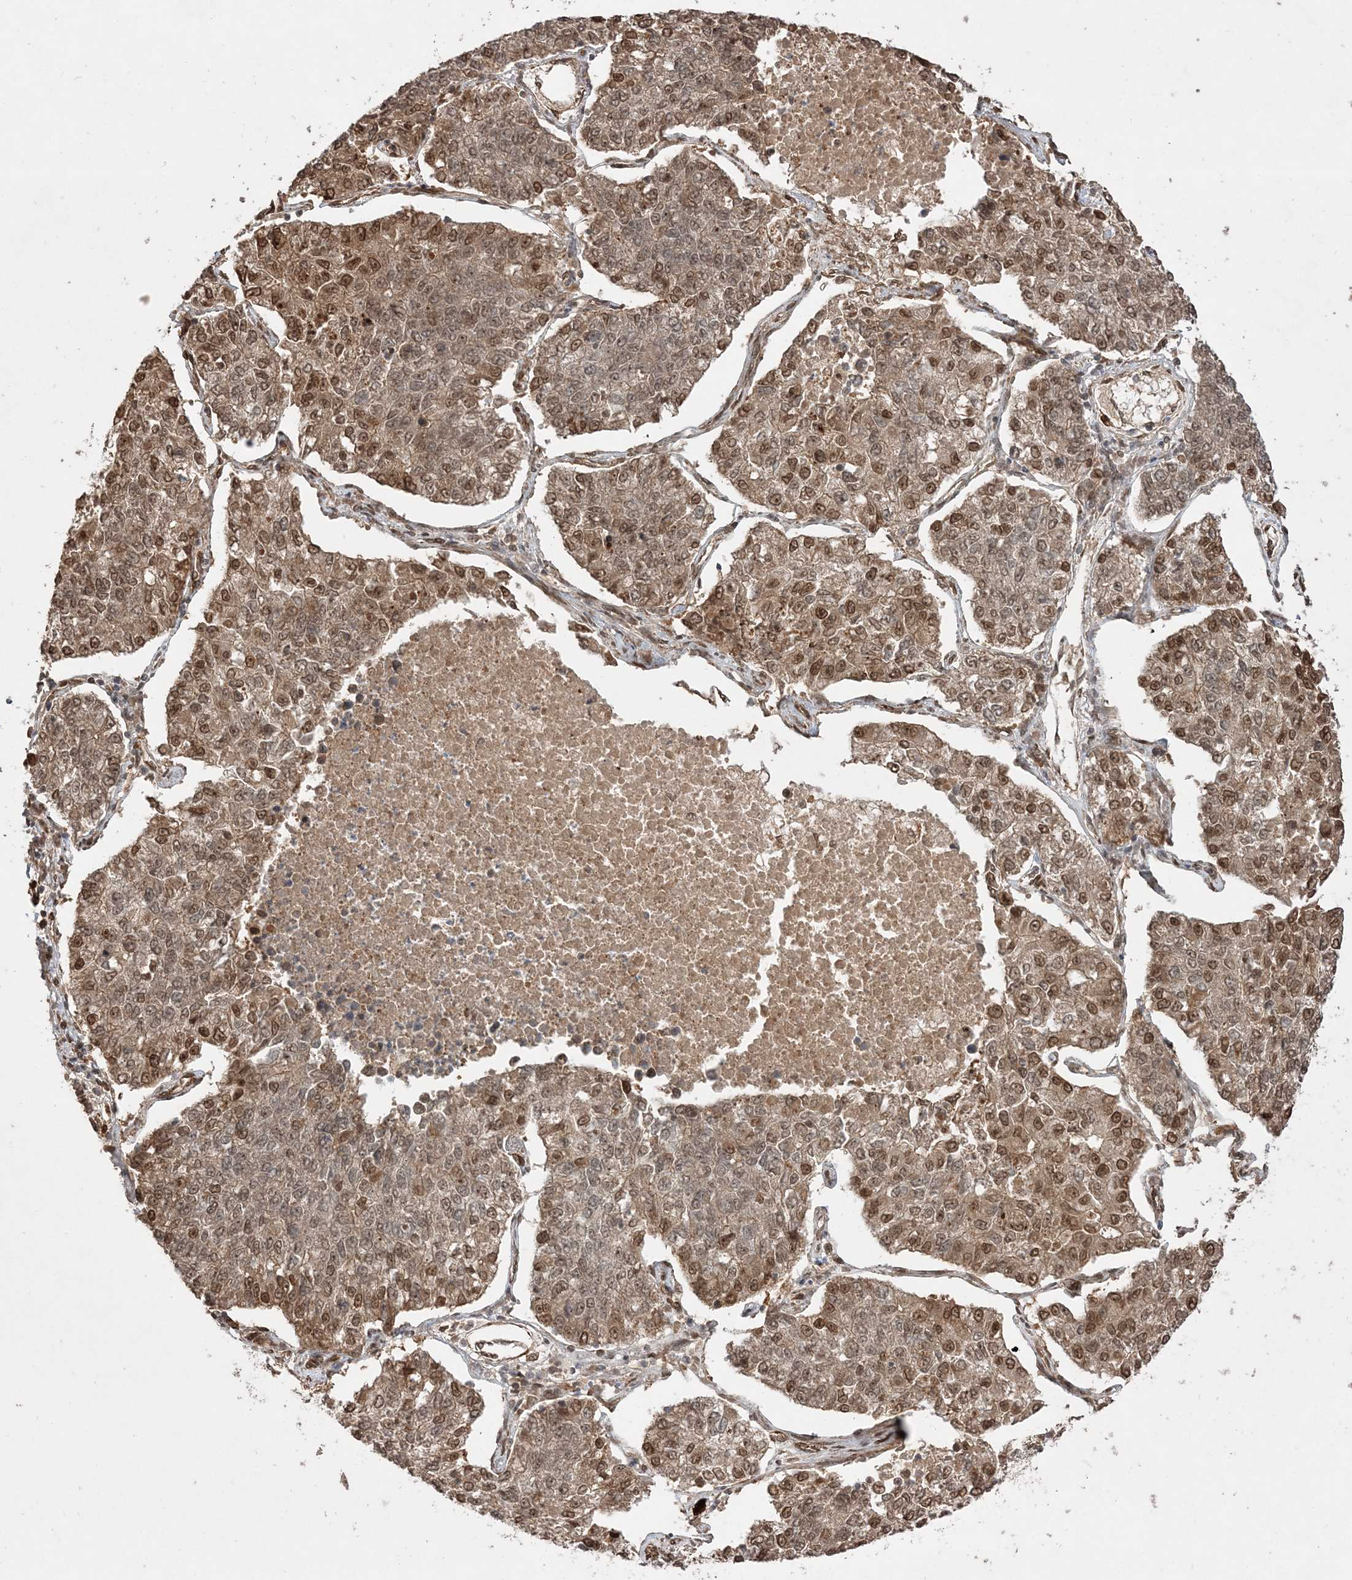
{"staining": {"intensity": "moderate", "quantity": ">75%", "location": "cytoplasmic/membranous,nuclear"}, "tissue": "lung cancer", "cell_type": "Tumor cells", "image_type": "cancer", "snomed": [{"axis": "morphology", "description": "Adenocarcinoma, NOS"}, {"axis": "topography", "description": "Lung"}], "caption": "Immunohistochemical staining of lung adenocarcinoma exhibits medium levels of moderate cytoplasmic/membranous and nuclear positivity in about >75% of tumor cells. (DAB = brown stain, brightfield microscopy at high magnification).", "gene": "ETAA1", "patient": {"sex": "male", "age": 49}}